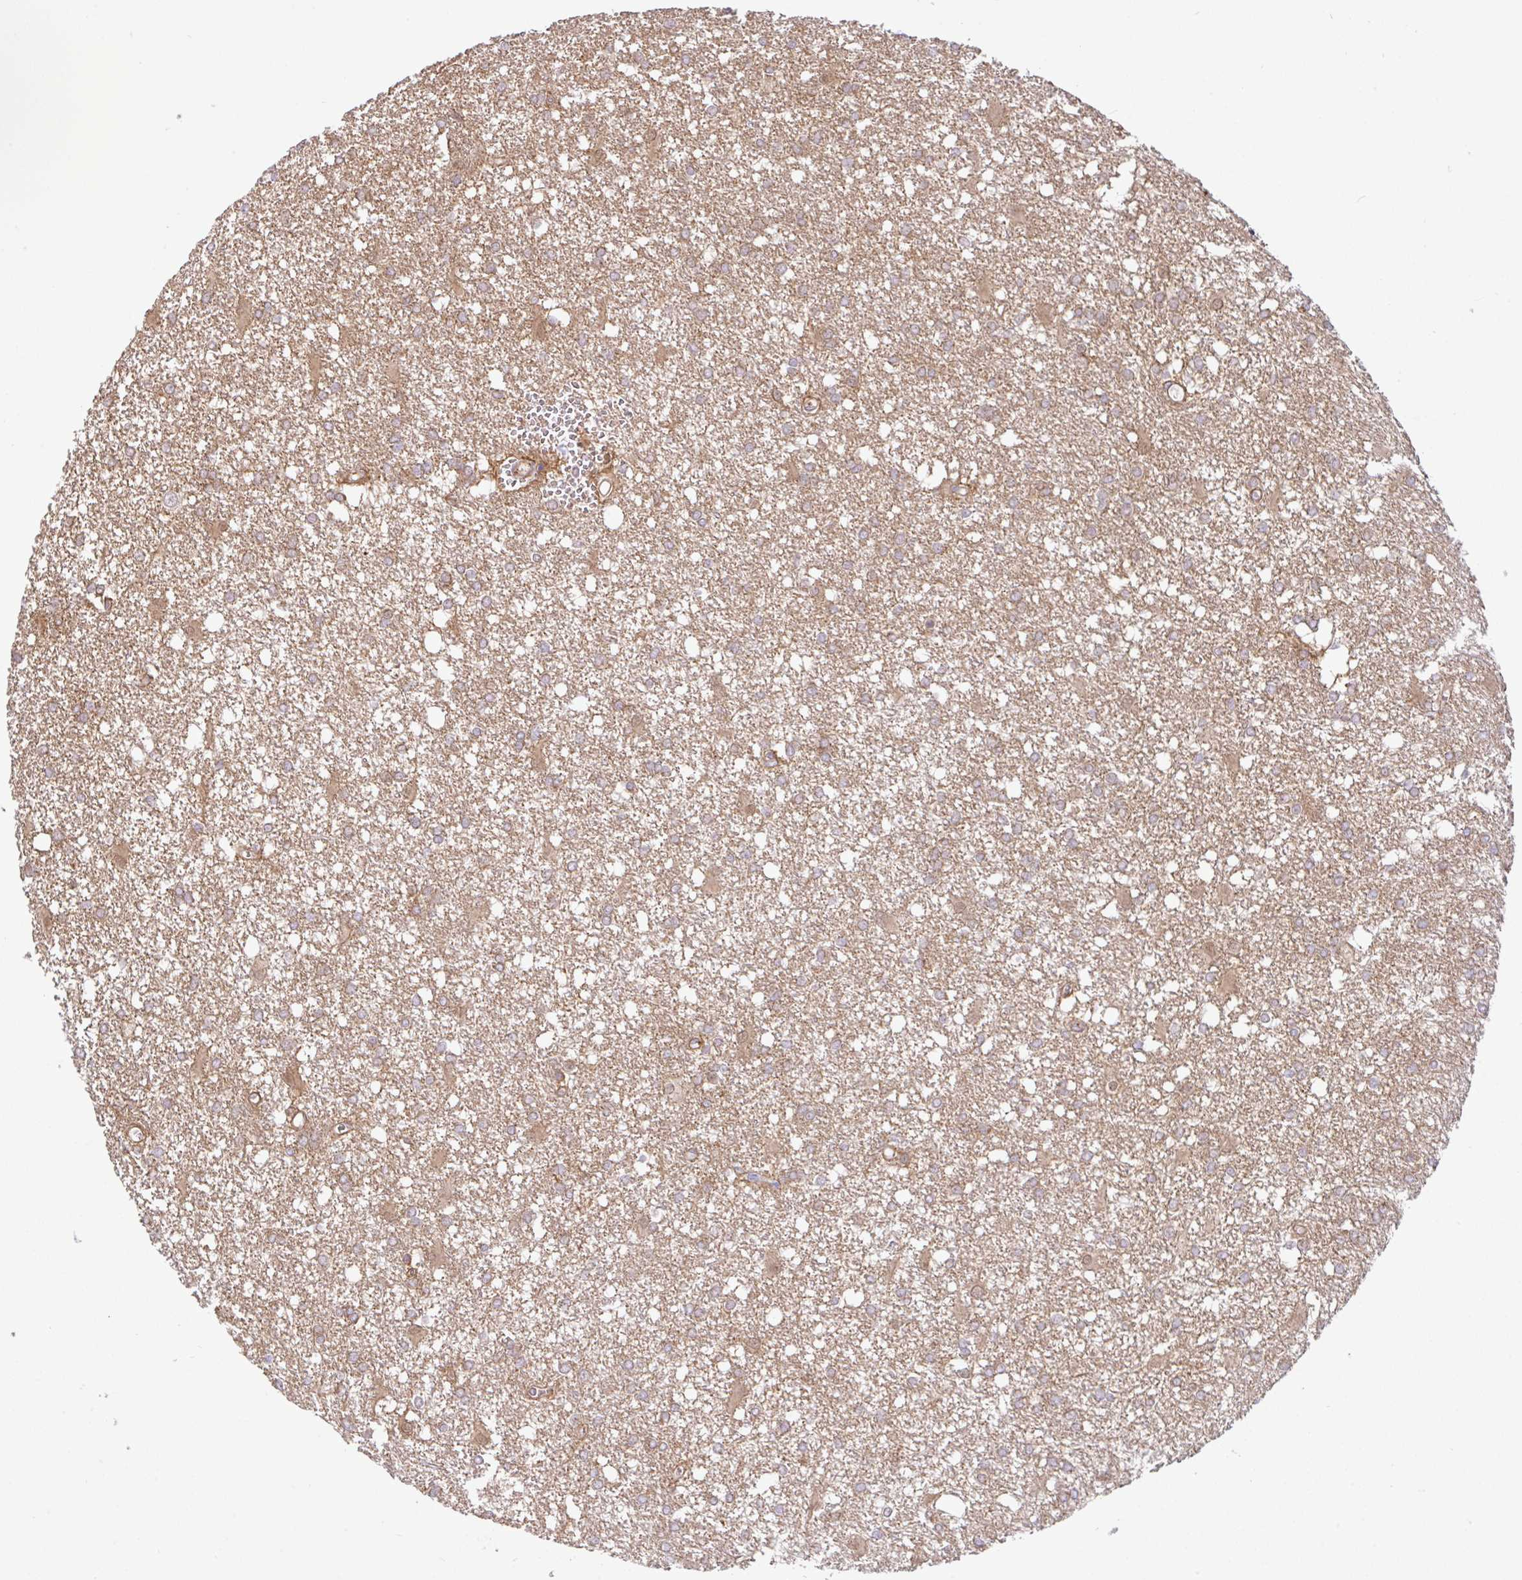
{"staining": {"intensity": "moderate", "quantity": ">75%", "location": "cytoplasmic/membranous"}, "tissue": "glioma", "cell_type": "Tumor cells", "image_type": "cancer", "snomed": [{"axis": "morphology", "description": "Glioma, malignant, High grade"}, {"axis": "topography", "description": "Brain"}], "caption": "High-grade glioma (malignant) tissue exhibits moderate cytoplasmic/membranous staining in approximately >75% of tumor cells", "gene": "DLEU7", "patient": {"sex": "male", "age": 48}}